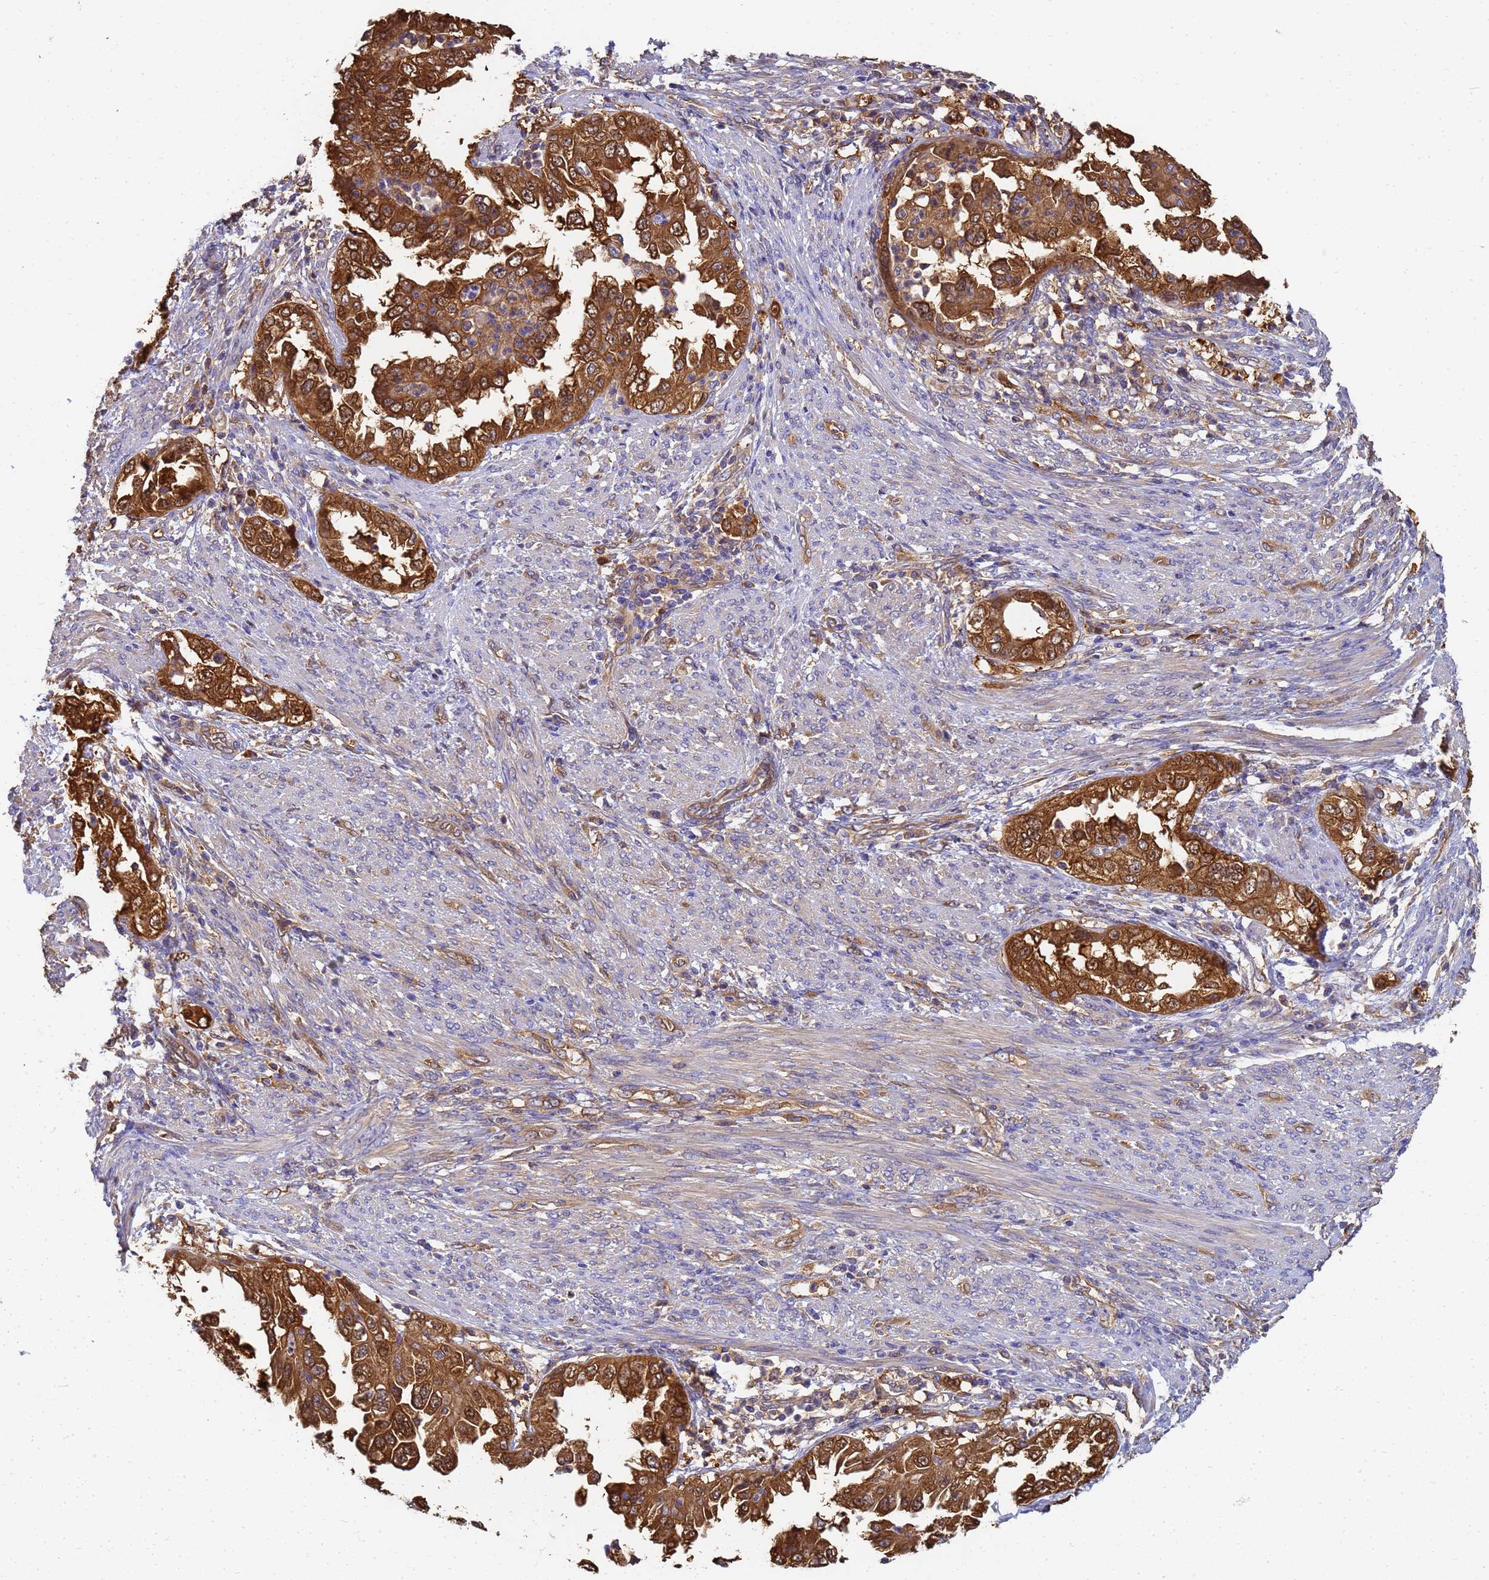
{"staining": {"intensity": "moderate", "quantity": ">75%", "location": "cytoplasmic/membranous,nuclear"}, "tissue": "endometrial cancer", "cell_type": "Tumor cells", "image_type": "cancer", "snomed": [{"axis": "morphology", "description": "Adenocarcinoma, NOS"}, {"axis": "topography", "description": "Endometrium"}], "caption": "Tumor cells exhibit moderate cytoplasmic/membranous and nuclear positivity in about >75% of cells in adenocarcinoma (endometrial).", "gene": "NME1-NME2", "patient": {"sex": "female", "age": 85}}